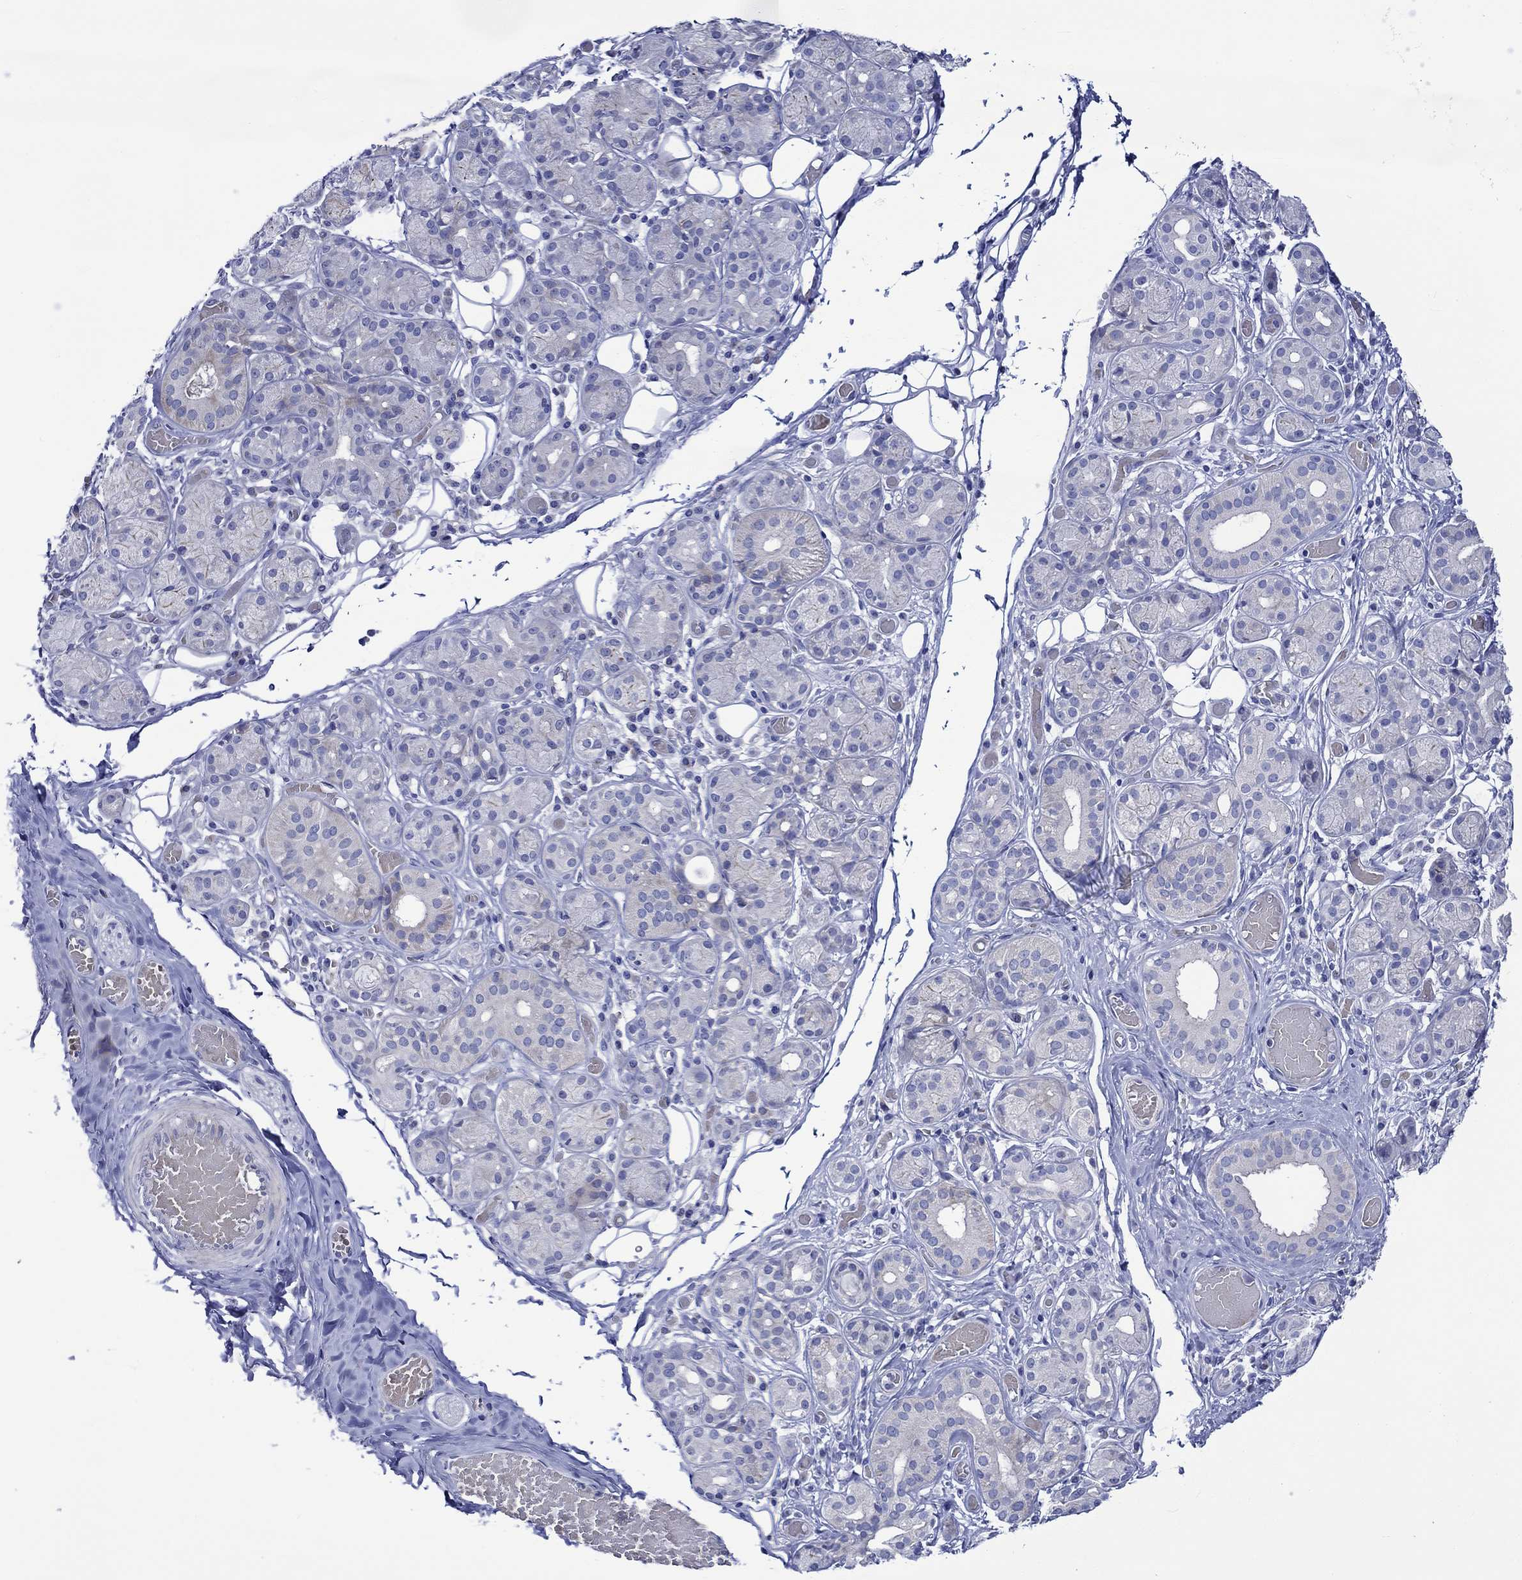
{"staining": {"intensity": "negative", "quantity": "none", "location": "none"}, "tissue": "salivary gland", "cell_type": "Glandular cells", "image_type": "normal", "snomed": [{"axis": "morphology", "description": "Normal tissue, NOS"}, {"axis": "topography", "description": "Salivary gland"}, {"axis": "topography", "description": "Peripheral nerve tissue"}], "caption": "High power microscopy image of an immunohistochemistry image of unremarkable salivary gland, revealing no significant staining in glandular cells. (DAB IHC visualized using brightfield microscopy, high magnification).", "gene": "NRIP3", "patient": {"sex": "male", "age": 71}}